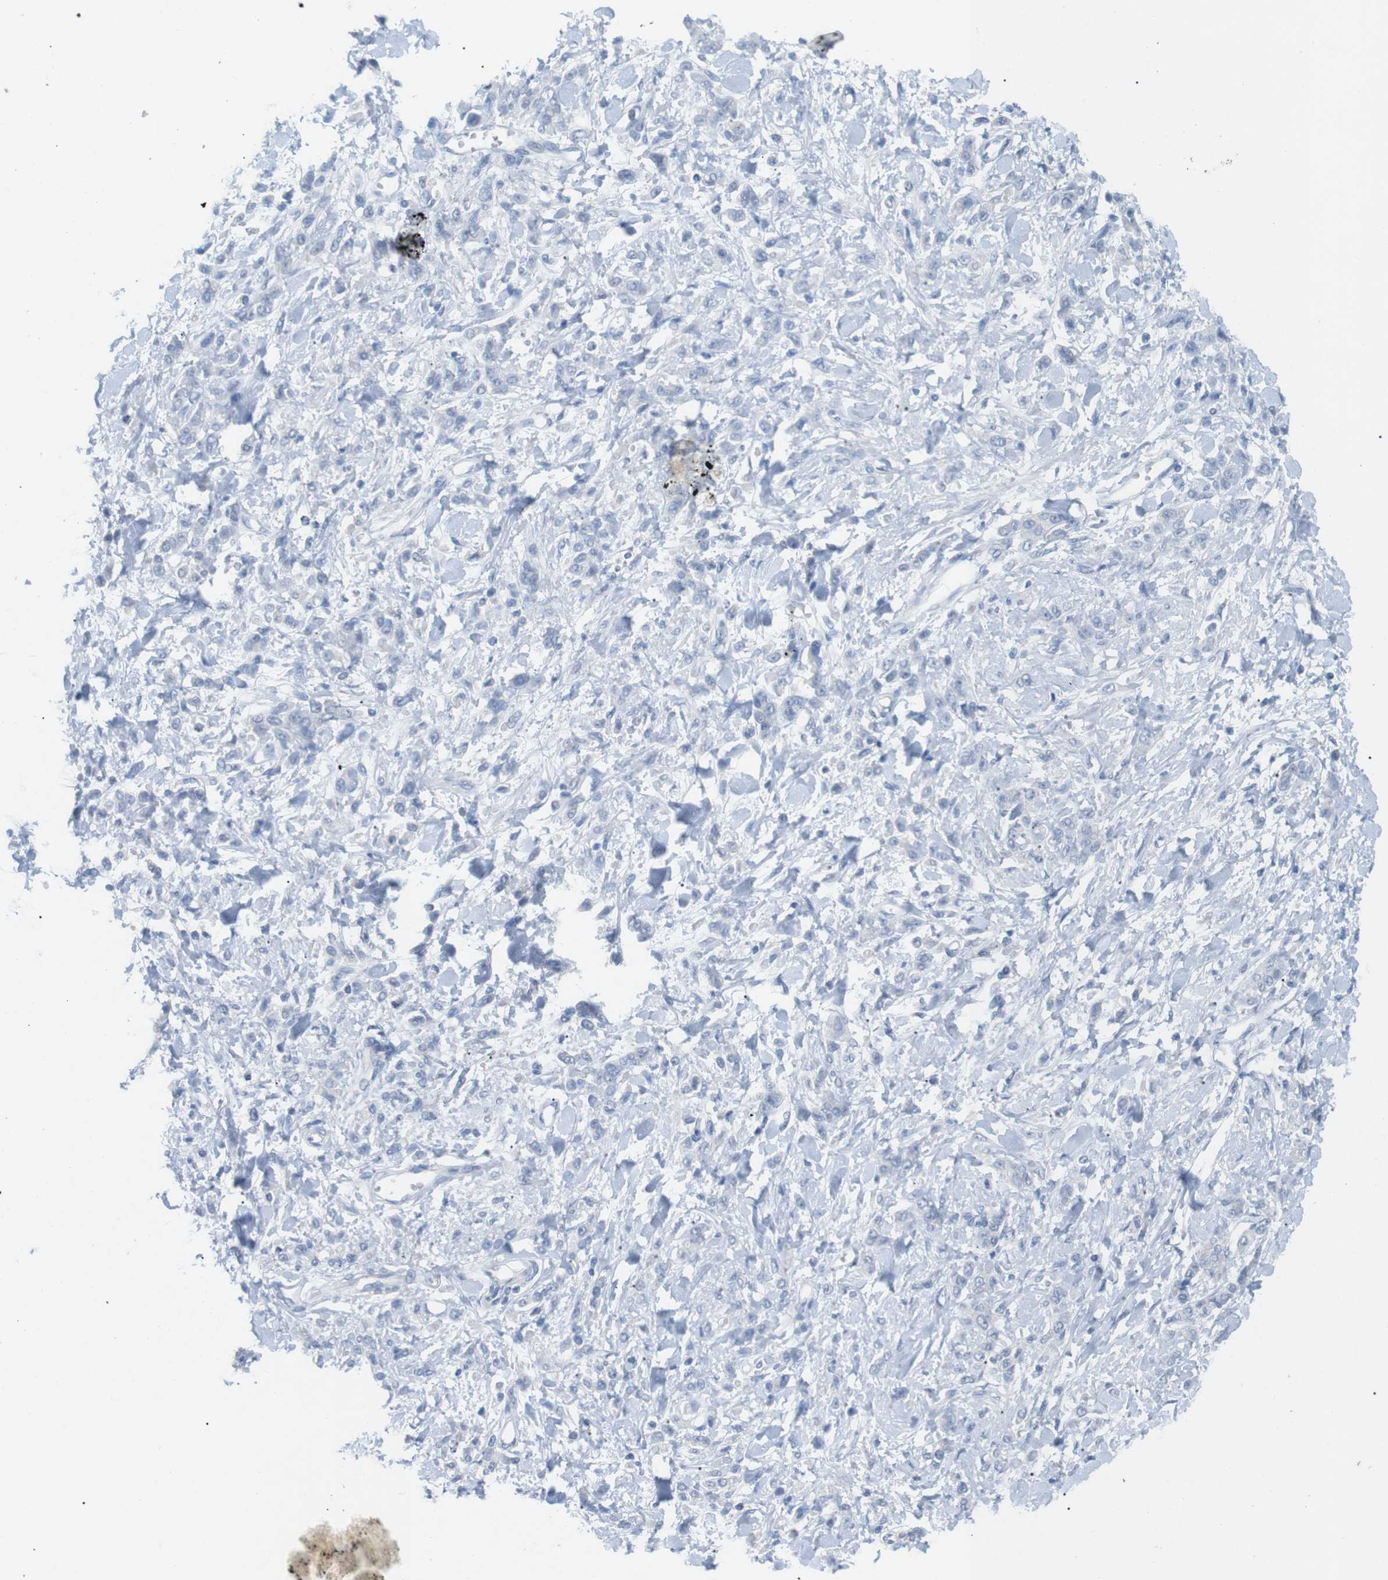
{"staining": {"intensity": "negative", "quantity": "none", "location": "none"}, "tissue": "stomach cancer", "cell_type": "Tumor cells", "image_type": "cancer", "snomed": [{"axis": "morphology", "description": "Normal tissue, NOS"}, {"axis": "morphology", "description": "Adenocarcinoma, NOS"}, {"axis": "topography", "description": "Stomach"}], "caption": "This is an IHC histopathology image of adenocarcinoma (stomach). There is no positivity in tumor cells.", "gene": "HBG2", "patient": {"sex": "male", "age": 82}}